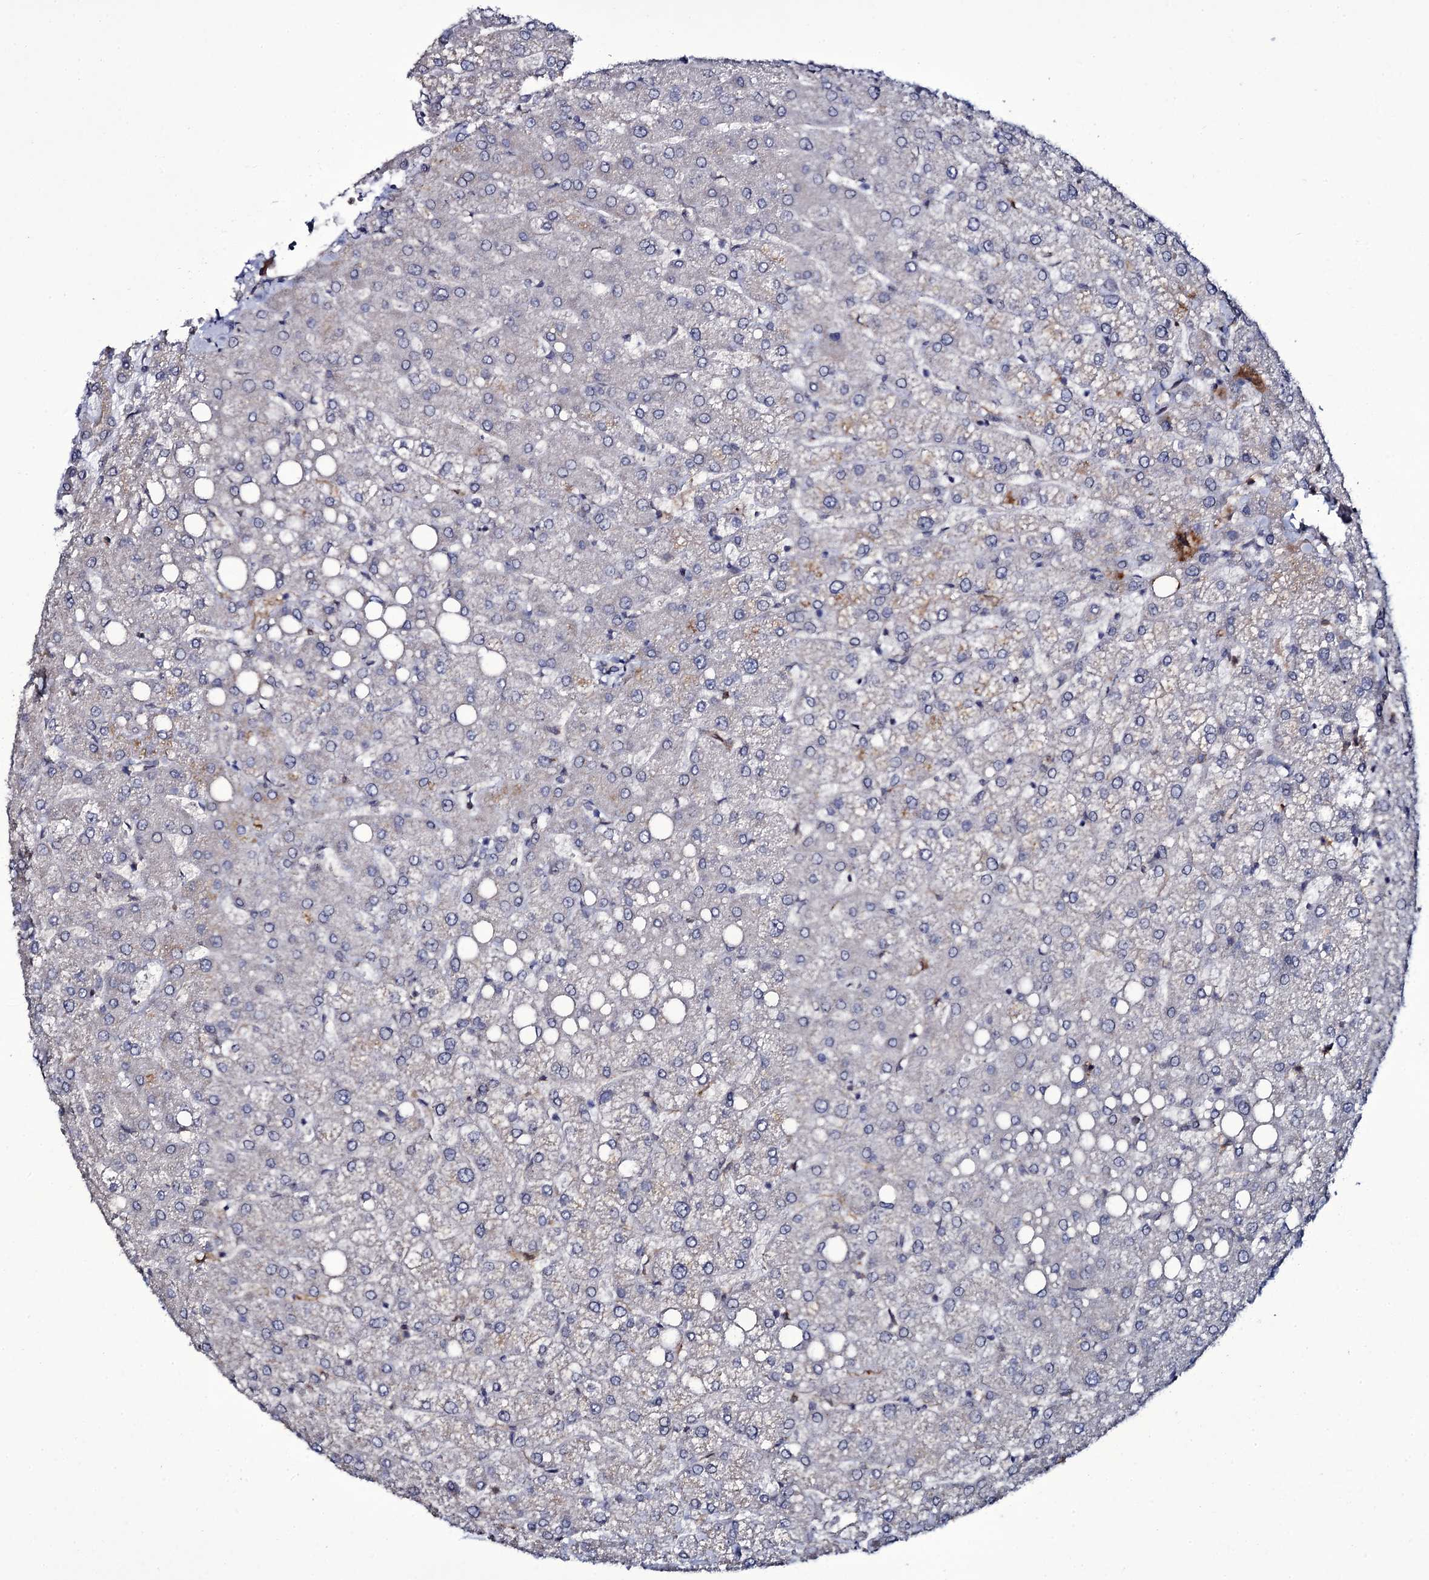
{"staining": {"intensity": "negative", "quantity": "none", "location": "none"}, "tissue": "liver", "cell_type": "Cholangiocytes", "image_type": "normal", "snomed": [{"axis": "morphology", "description": "Normal tissue, NOS"}, {"axis": "topography", "description": "Liver"}], "caption": "This histopathology image is of unremarkable liver stained with IHC to label a protein in brown with the nuclei are counter-stained blue. There is no staining in cholangiocytes. Nuclei are stained in blue.", "gene": "TTC23", "patient": {"sex": "female", "age": 54}}